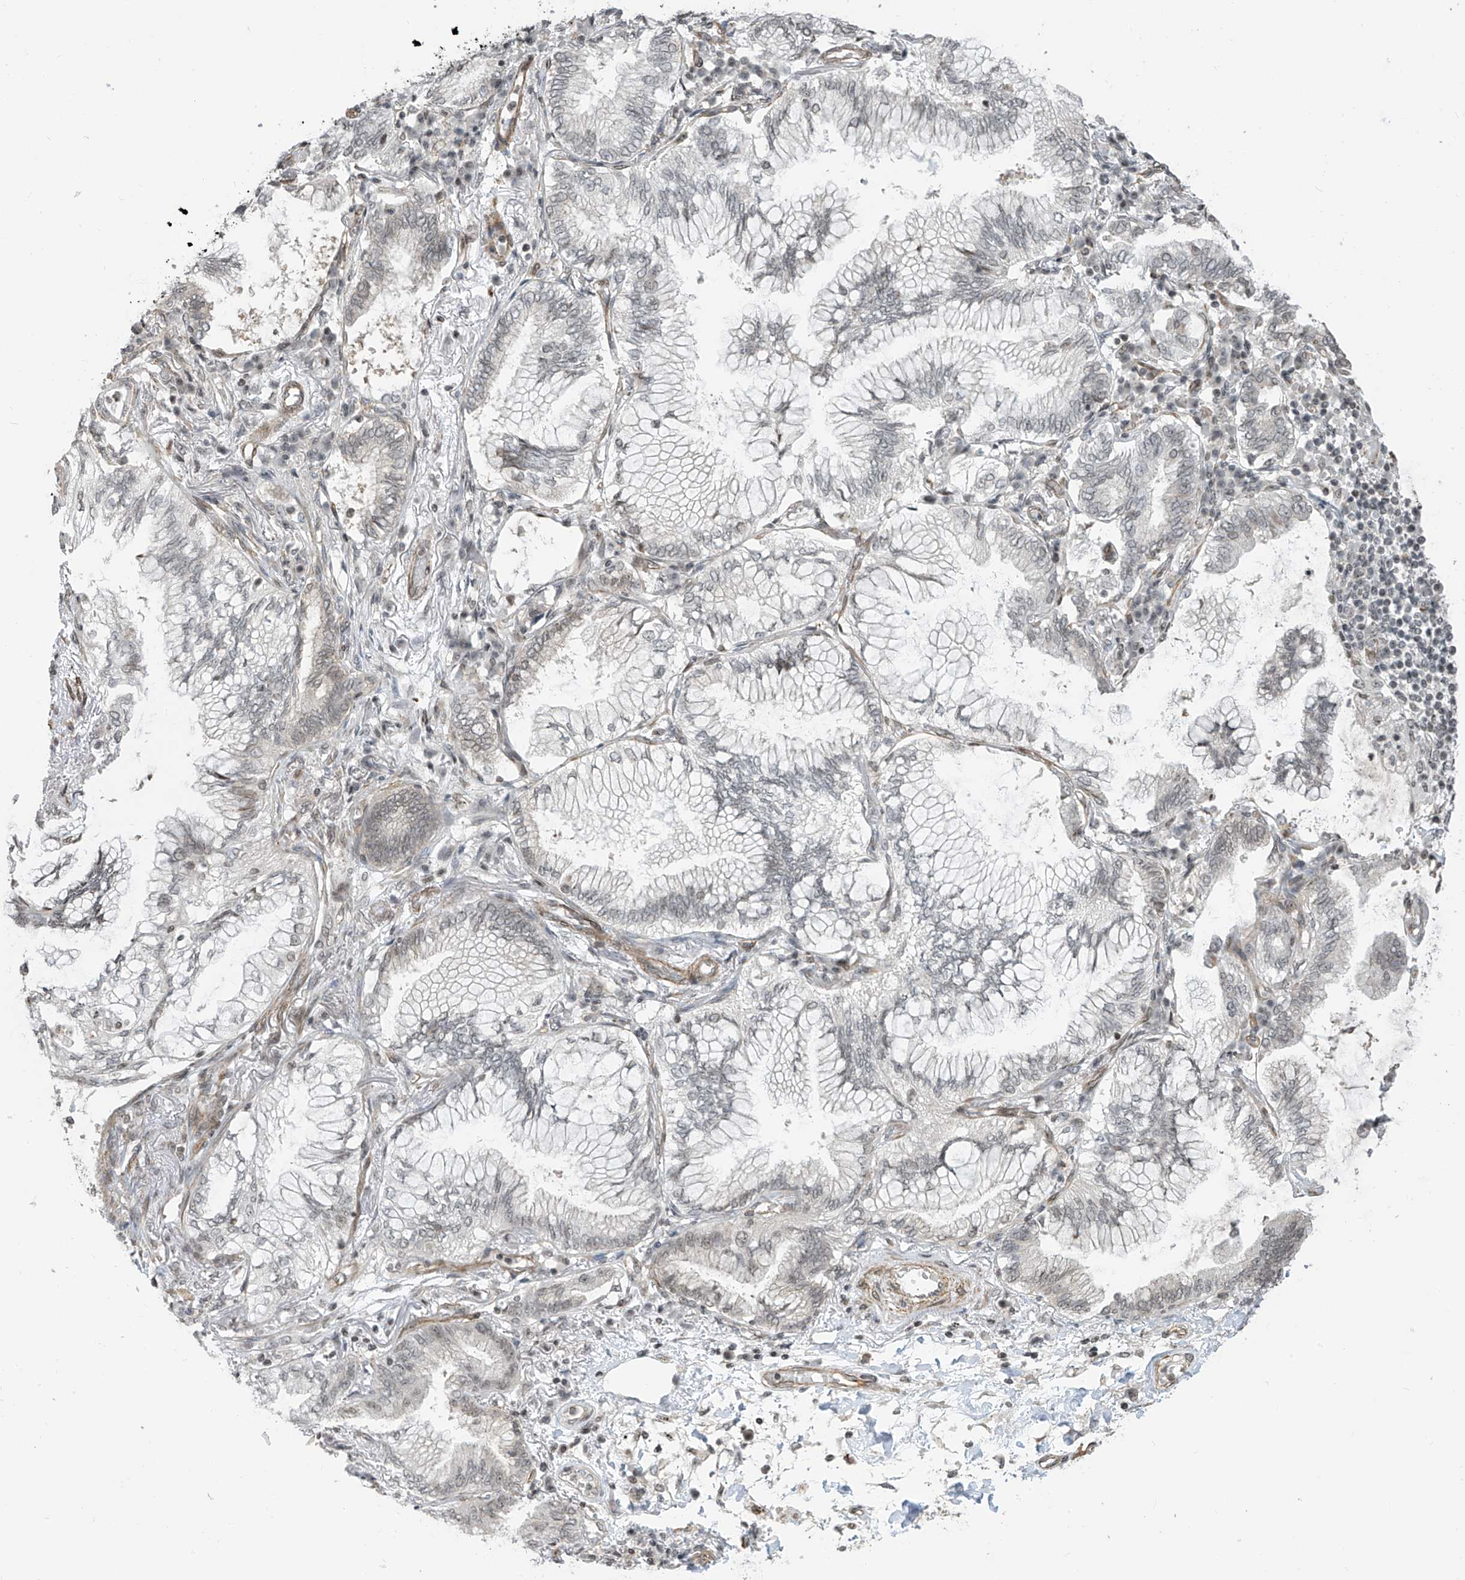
{"staining": {"intensity": "negative", "quantity": "none", "location": "none"}, "tissue": "lung cancer", "cell_type": "Tumor cells", "image_type": "cancer", "snomed": [{"axis": "morphology", "description": "Adenocarcinoma, NOS"}, {"axis": "topography", "description": "Lung"}], "caption": "This image is of lung adenocarcinoma stained with IHC to label a protein in brown with the nuclei are counter-stained blue. There is no staining in tumor cells.", "gene": "METAP1D", "patient": {"sex": "female", "age": 70}}